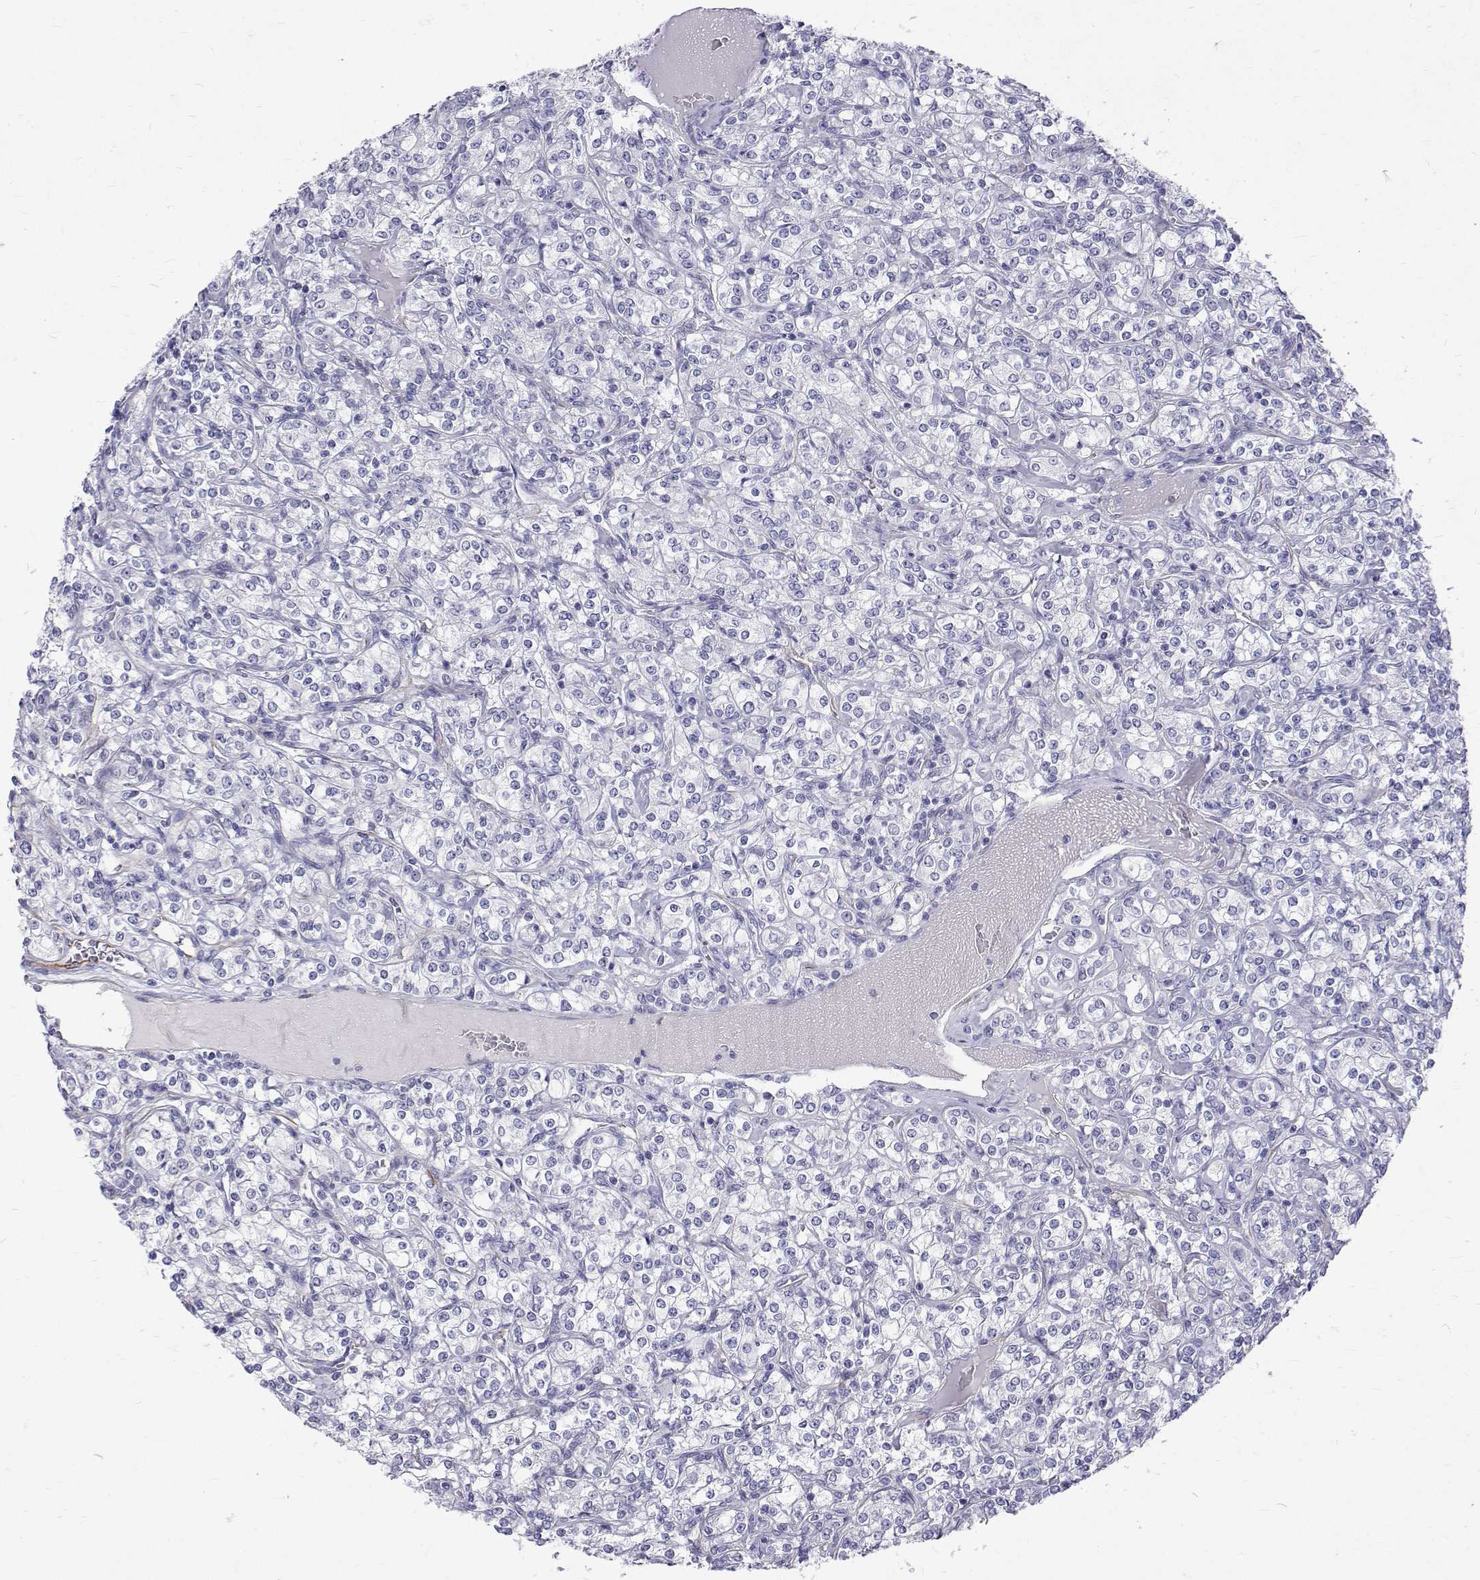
{"staining": {"intensity": "negative", "quantity": "none", "location": "none"}, "tissue": "renal cancer", "cell_type": "Tumor cells", "image_type": "cancer", "snomed": [{"axis": "morphology", "description": "Adenocarcinoma, NOS"}, {"axis": "topography", "description": "Kidney"}], "caption": "IHC micrograph of renal cancer (adenocarcinoma) stained for a protein (brown), which reveals no positivity in tumor cells. (IHC, brightfield microscopy, high magnification).", "gene": "OPRPN", "patient": {"sex": "male", "age": 77}}